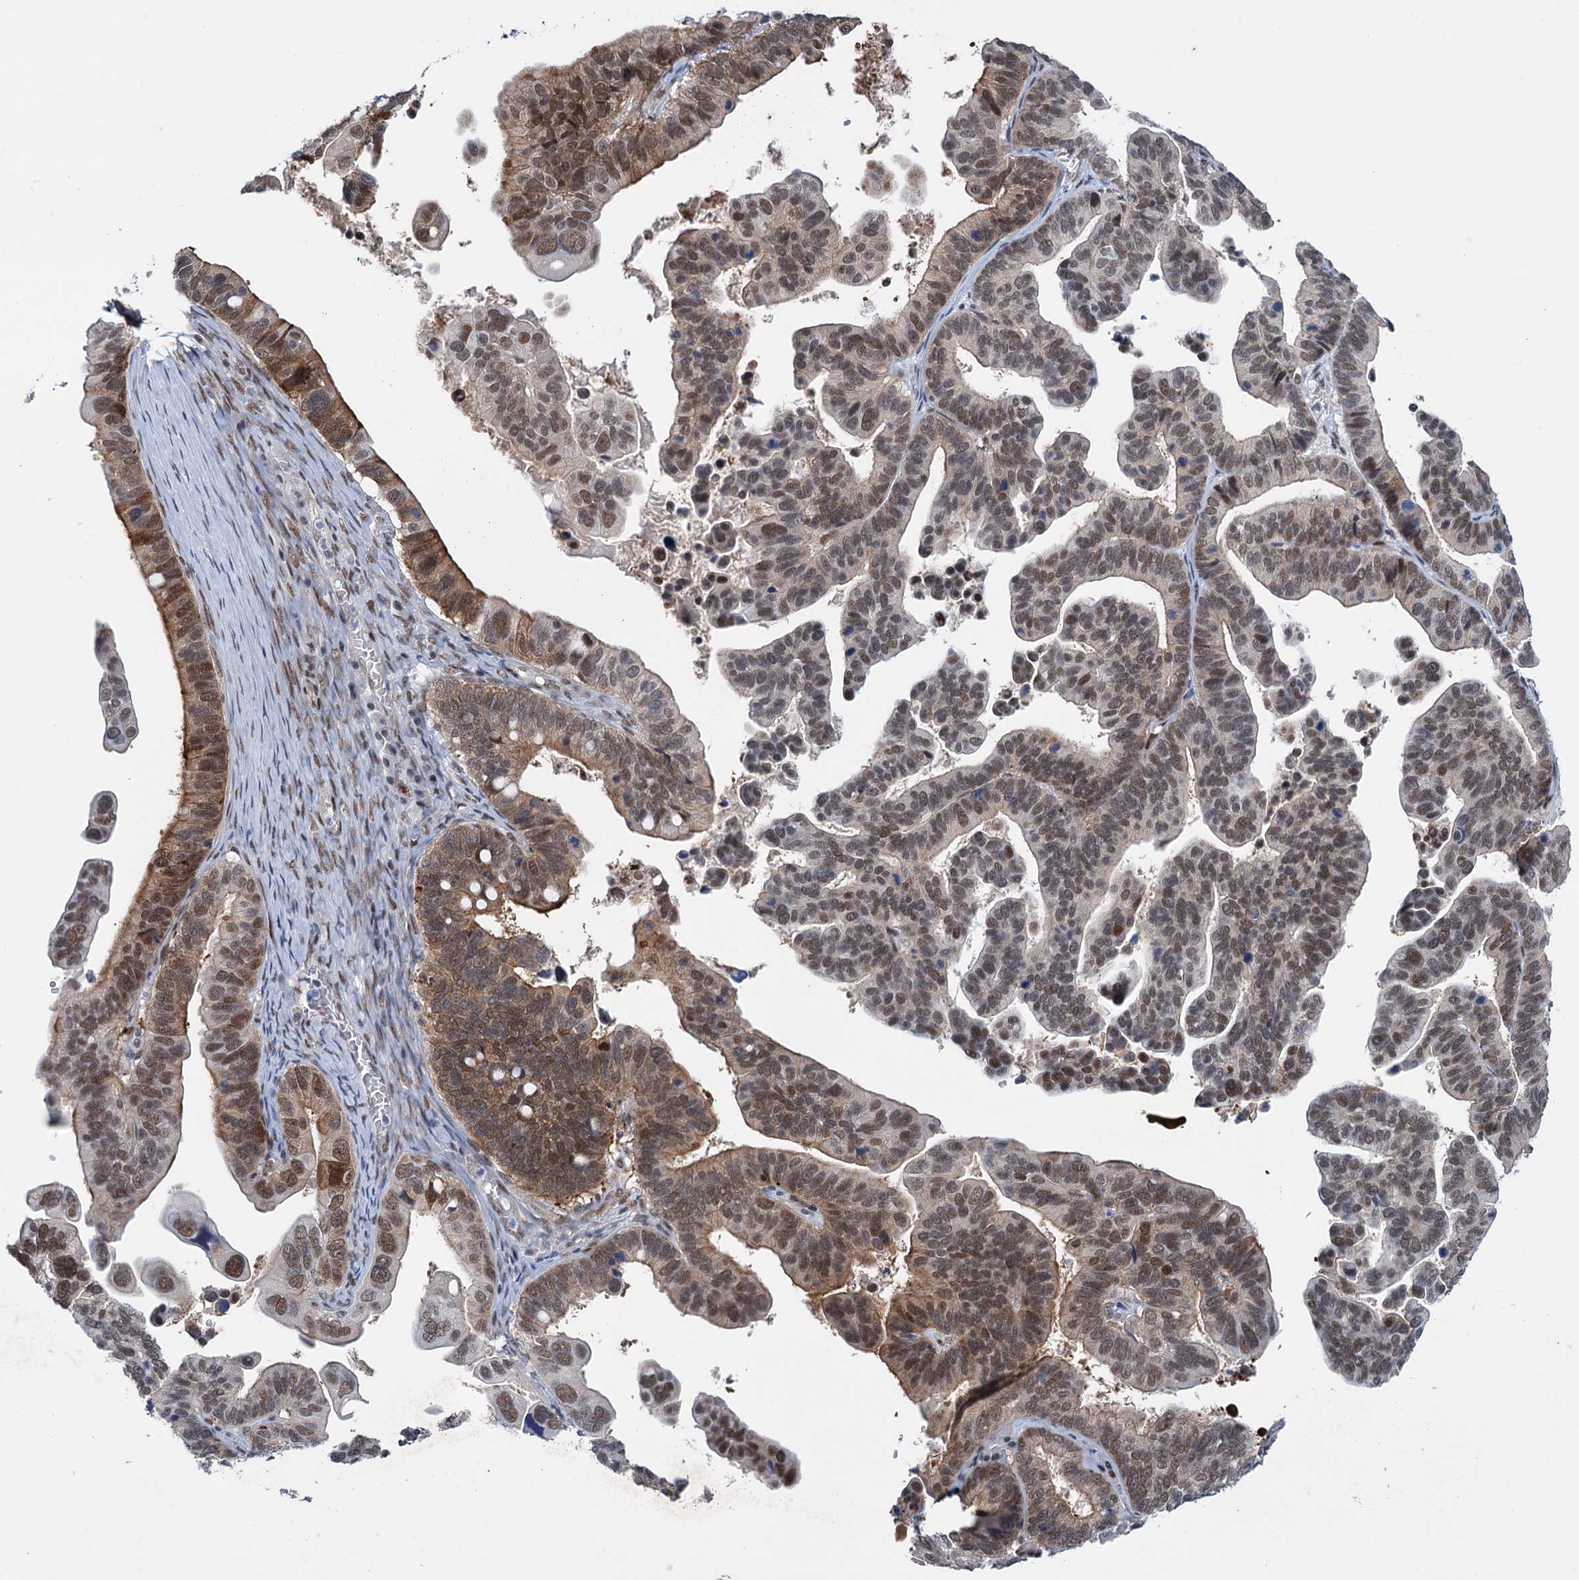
{"staining": {"intensity": "moderate", "quantity": ">75%", "location": "cytoplasmic/membranous,nuclear"}, "tissue": "ovarian cancer", "cell_type": "Tumor cells", "image_type": "cancer", "snomed": [{"axis": "morphology", "description": "Cystadenocarcinoma, serous, NOS"}, {"axis": "topography", "description": "Ovary"}], "caption": "A medium amount of moderate cytoplasmic/membranous and nuclear expression is present in about >75% of tumor cells in ovarian cancer tissue. (Brightfield microscopy of DAB IHC at high magnification).", "gene": "FAM53A", "patient": {"sex": "female", "age": 56}}